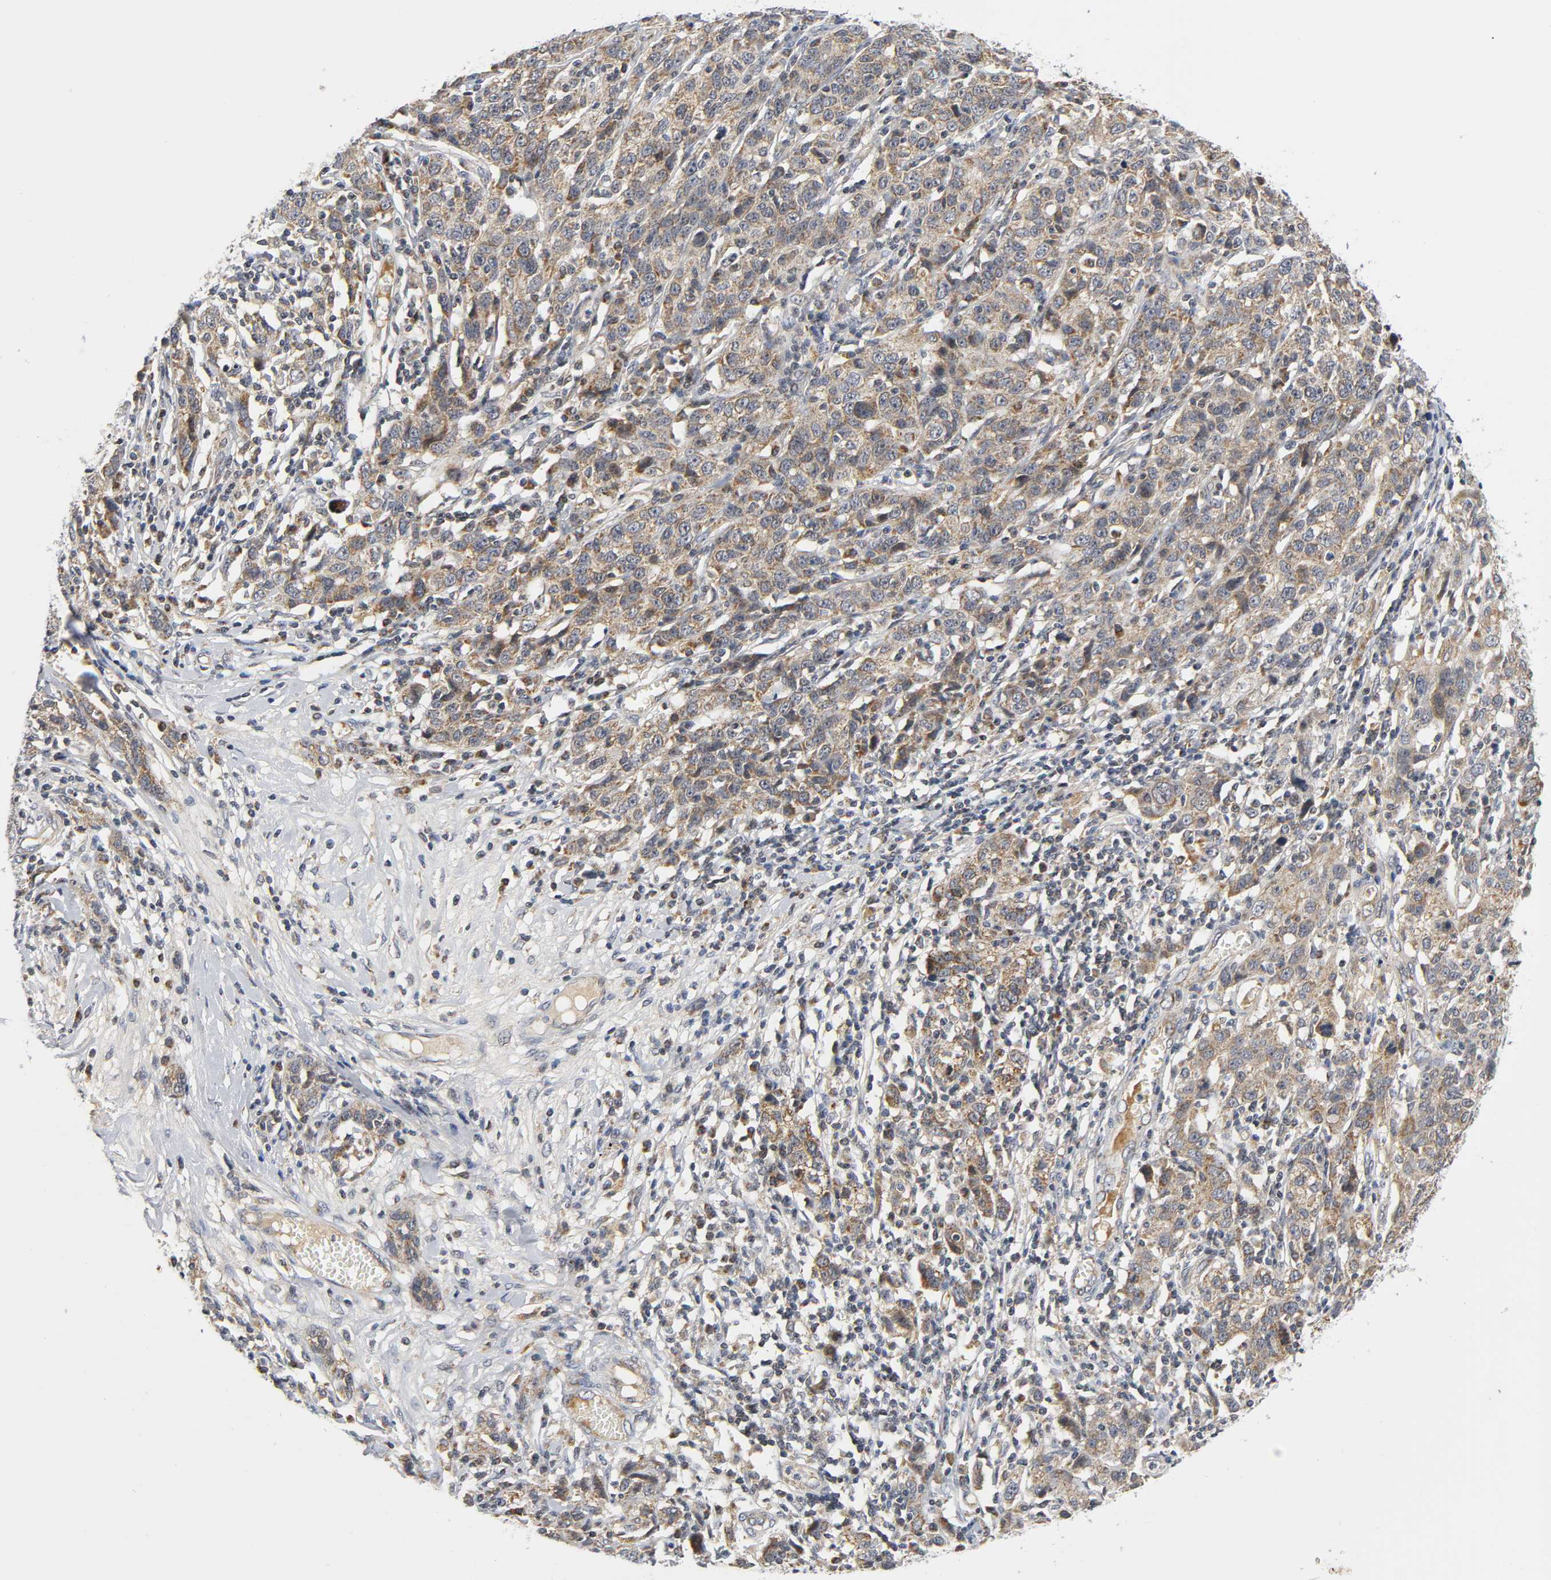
{"staining": {"intensity": "moderate", "quantity": ">75%", "location": "cytoplasmic/membranous"}, "tissue": "ovarian cancer", "cell_type": "Tumor cells", "image_type": "cancer", "snomed": [{"axis": "morphology", "description": "Cystadenocarcinoma, serous, NOS"}, {"axis": "topography", "description": "Ovary"}], "caption": "Brown immunohistochemical staining in human serous cystadenocarcinoma (ovarian) shows moderate cytoplasmic/membranous positivity in about >75% of tumor cells.", "gene": "NRP1", "patient": {"sex": "female", "age": 71}}